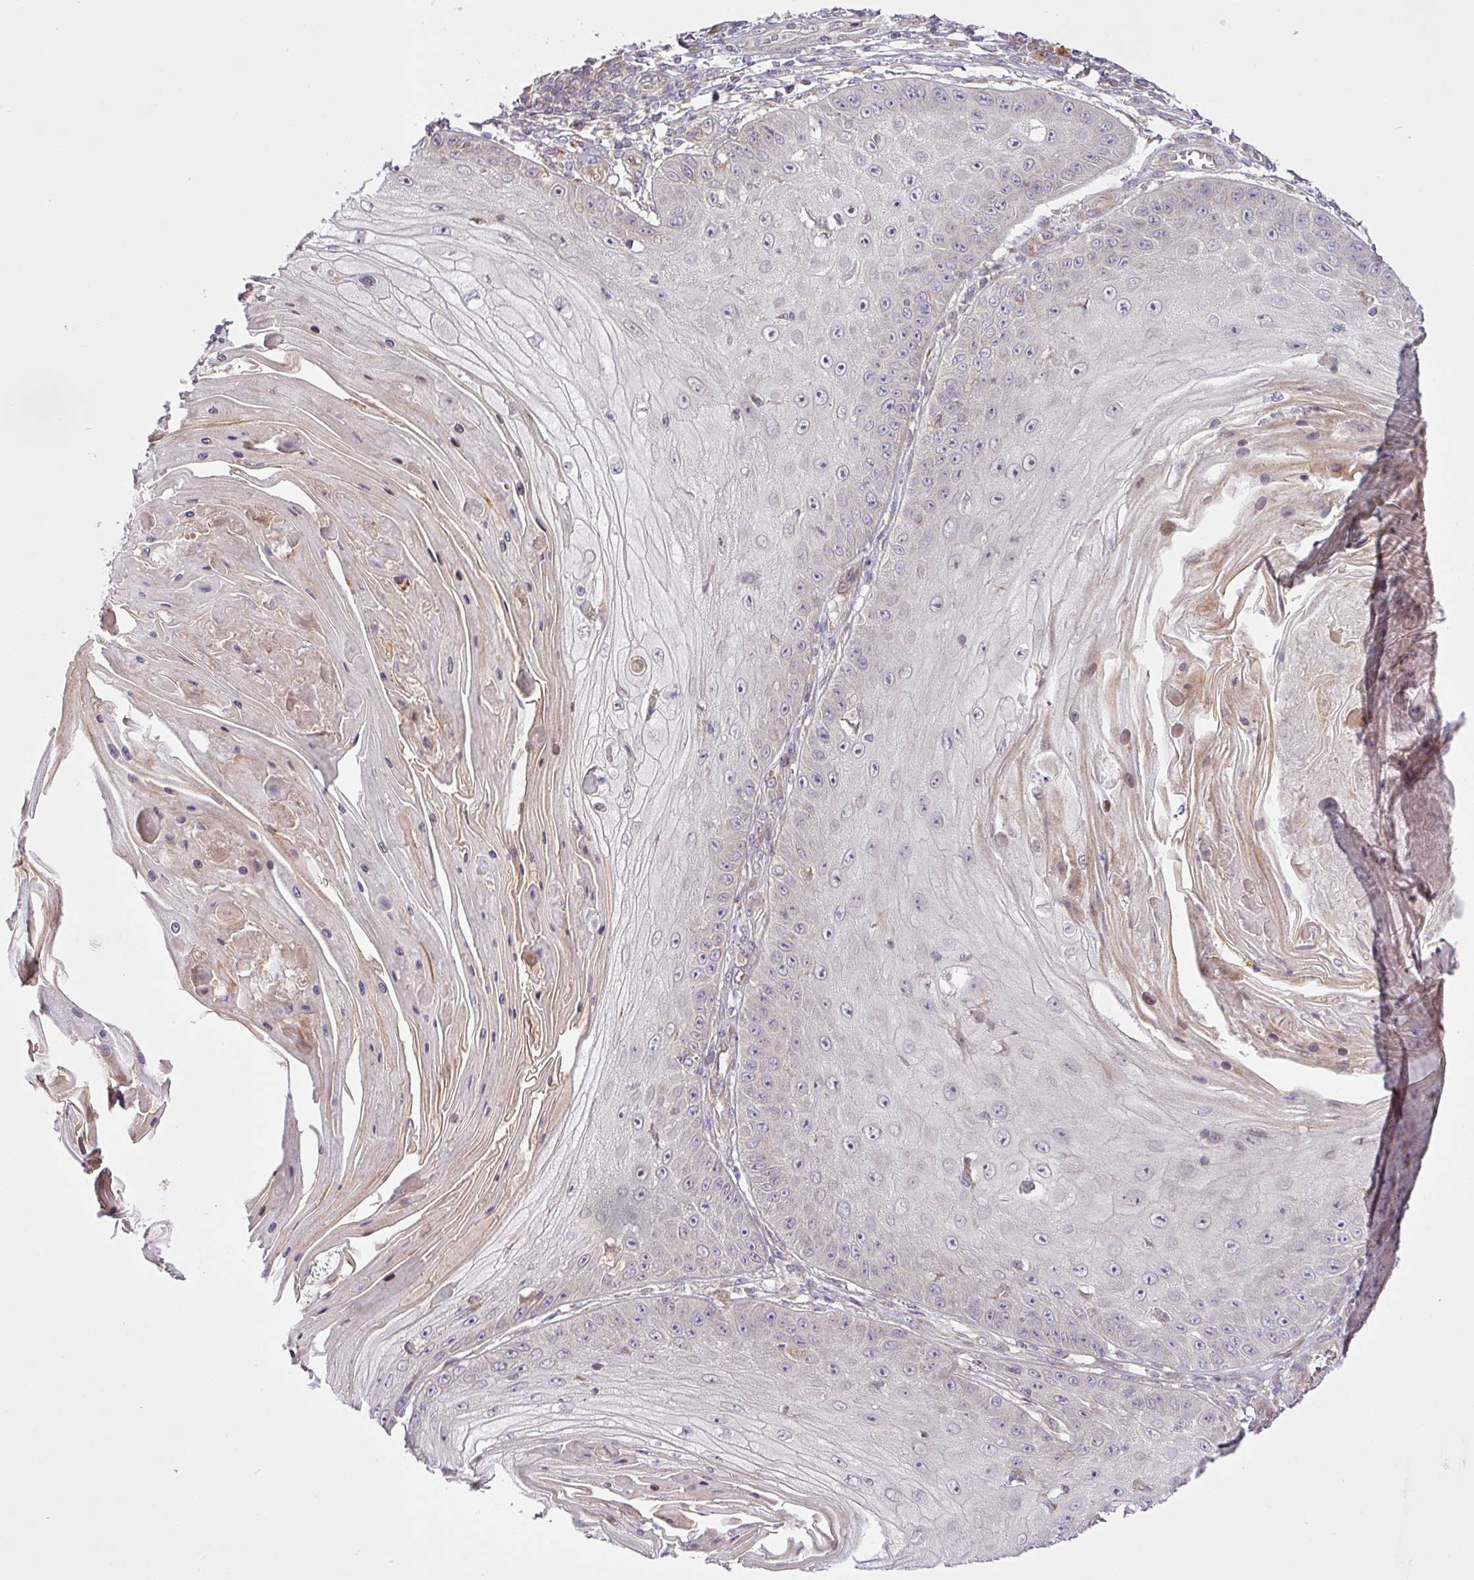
{"staining": {"intensity": "negative", "quantity": "none", "location": "none"}, "tissue": "skin cancer", "cell_type": "Tumor cells", "image_type": "cancer", "snomed": [{"axis": "morphology", "description": "Squamous cell carcinoma, NOS"}, {"axis": "topography", "description": "Skin"}], "caption": "DAB immunohistochemical staining of skin cancer (squamous cell carcinoma) demonstrates no significant staining in tumor cells.", "gene": "COX18", "patient": {"sex": "male", "age": 70}}